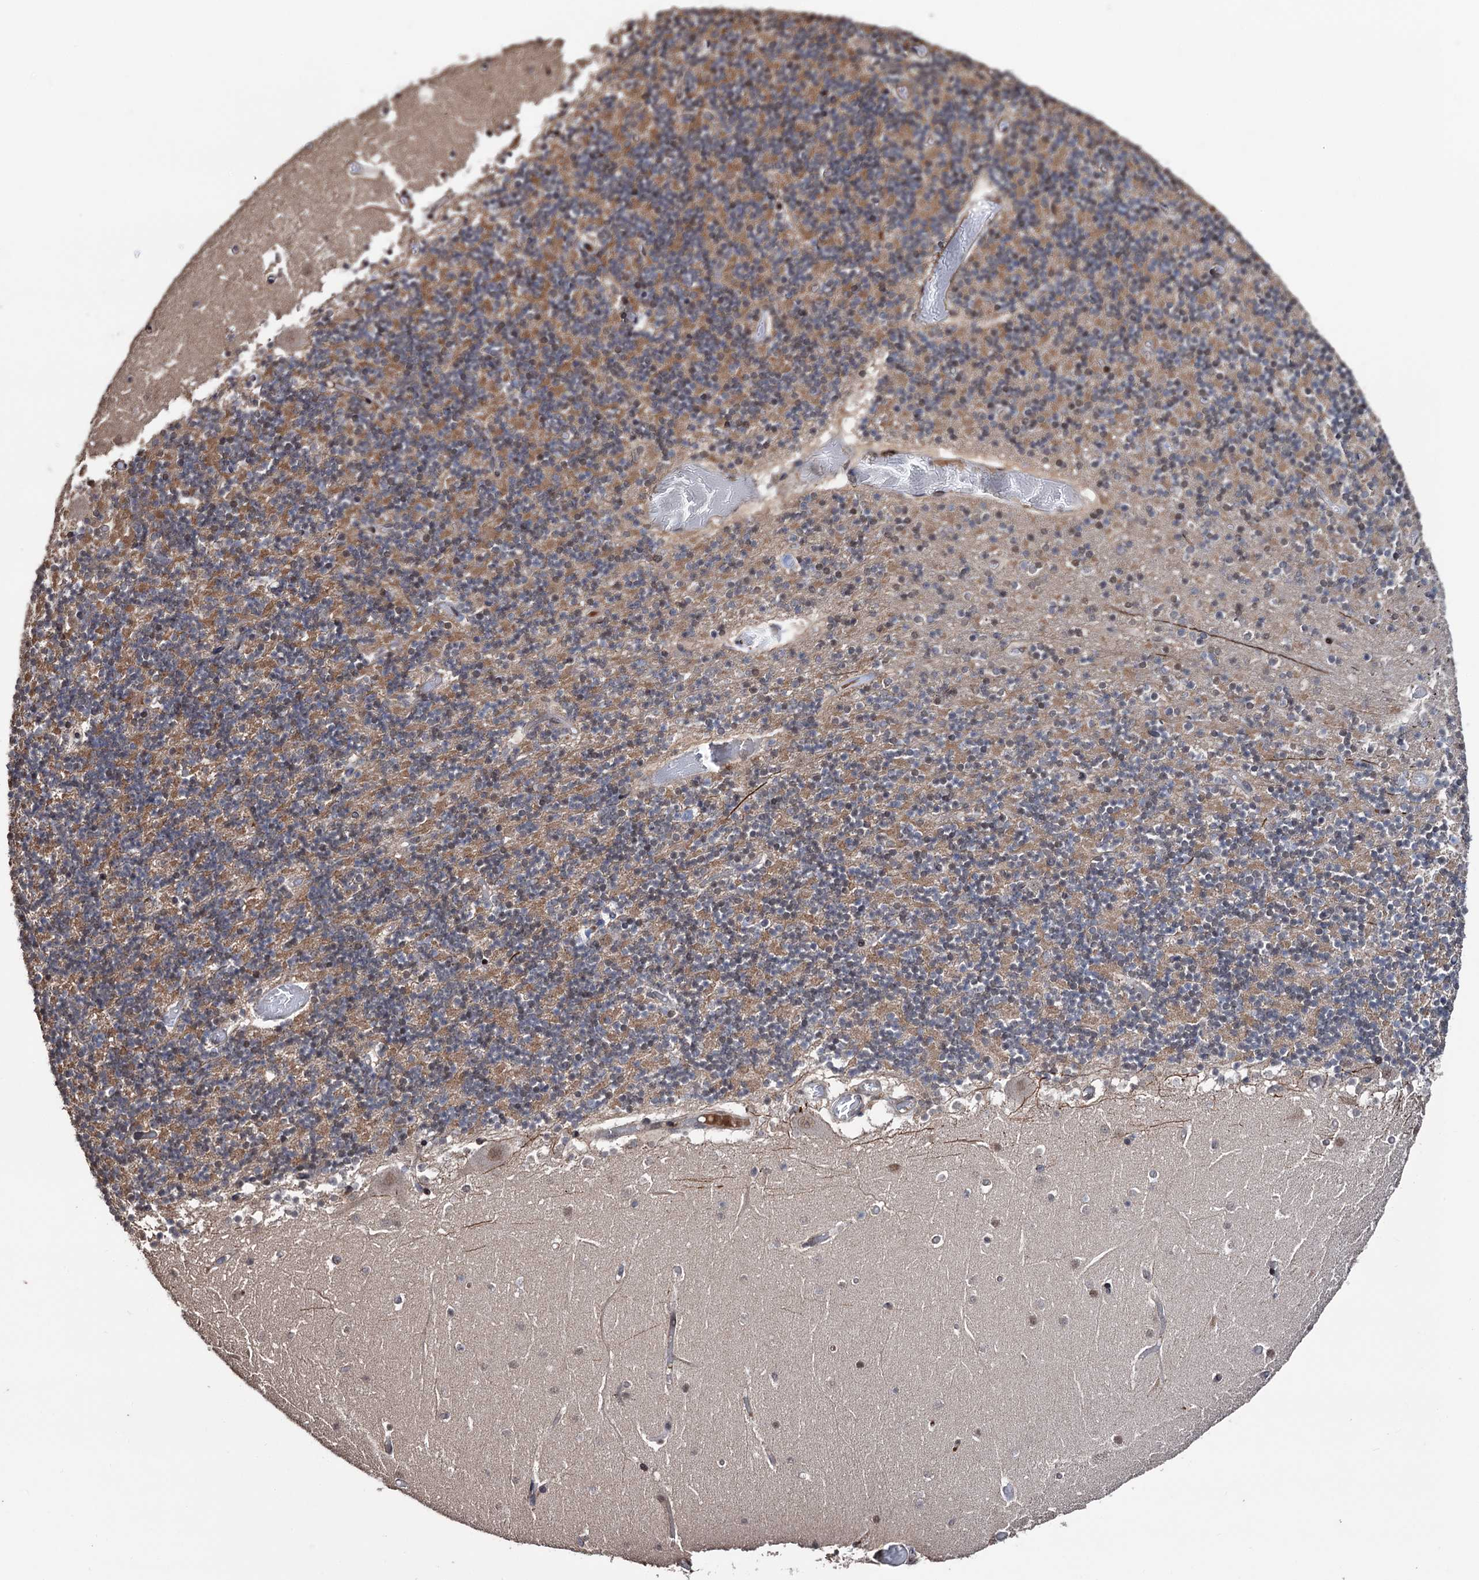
{"staining": {"intensity": "moderate", "quantity": "25%-75%", "location": "cytoplasmic/membranous"}, "tissue": "cerebellum", "cell_type": "Cells in granular layer", "image_type": "normal", "snomed": [{"axis": "morphology", "description": "Normal tissue, NOS"}, {"axis": "topography", "description": "Cerebellum"}], "caption": "An immunohistochemistry (IHC) micrograph of normal tissue is shown. Protein staining in brown highlights moderate cytoplasmic/membranous positivity in cerebellum within cells in granular layer.", "gene": "KLF5", "patient": {"sex": "female", "age": 28}}